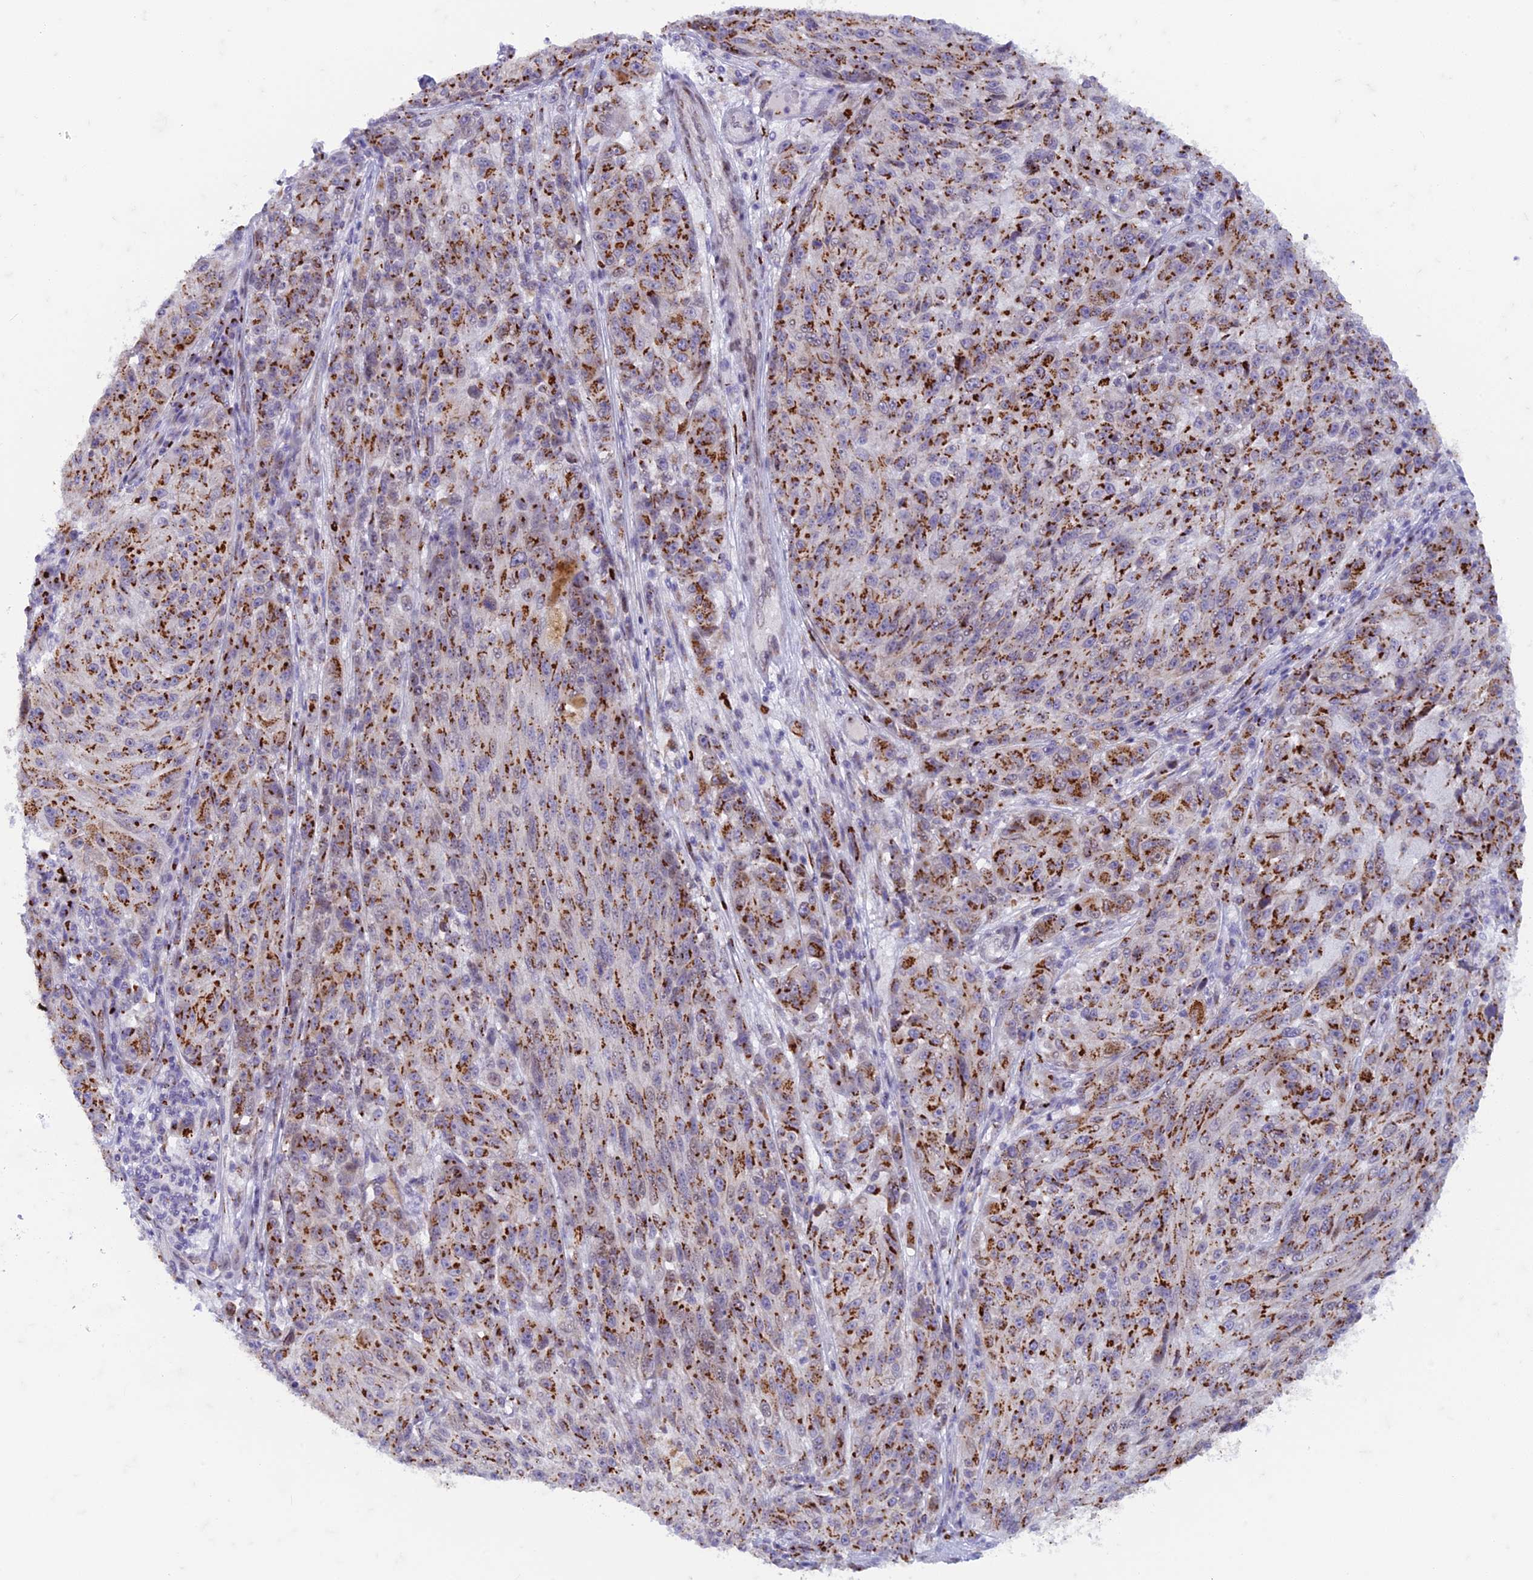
{"staining": {"intensity": "strong", "quantity": ">75%", "location": "cytoplasmic/membranous"}, "tissue": "melanoma", "cell_type": "Tumor cells", "image_type": "cancer", "snomed": [{"axis": "morphology", "description": "Malignant melanoma, NOS"}, {"axis": "topography", "description": "Skin"}], "caption": "Strong cytoplasmic/membranous protein expression is seen in approximately >75% of tumor cells in malignant melanoma.", "gene": "FAM3C", "patient": {"sex": "male", "age": 53}}